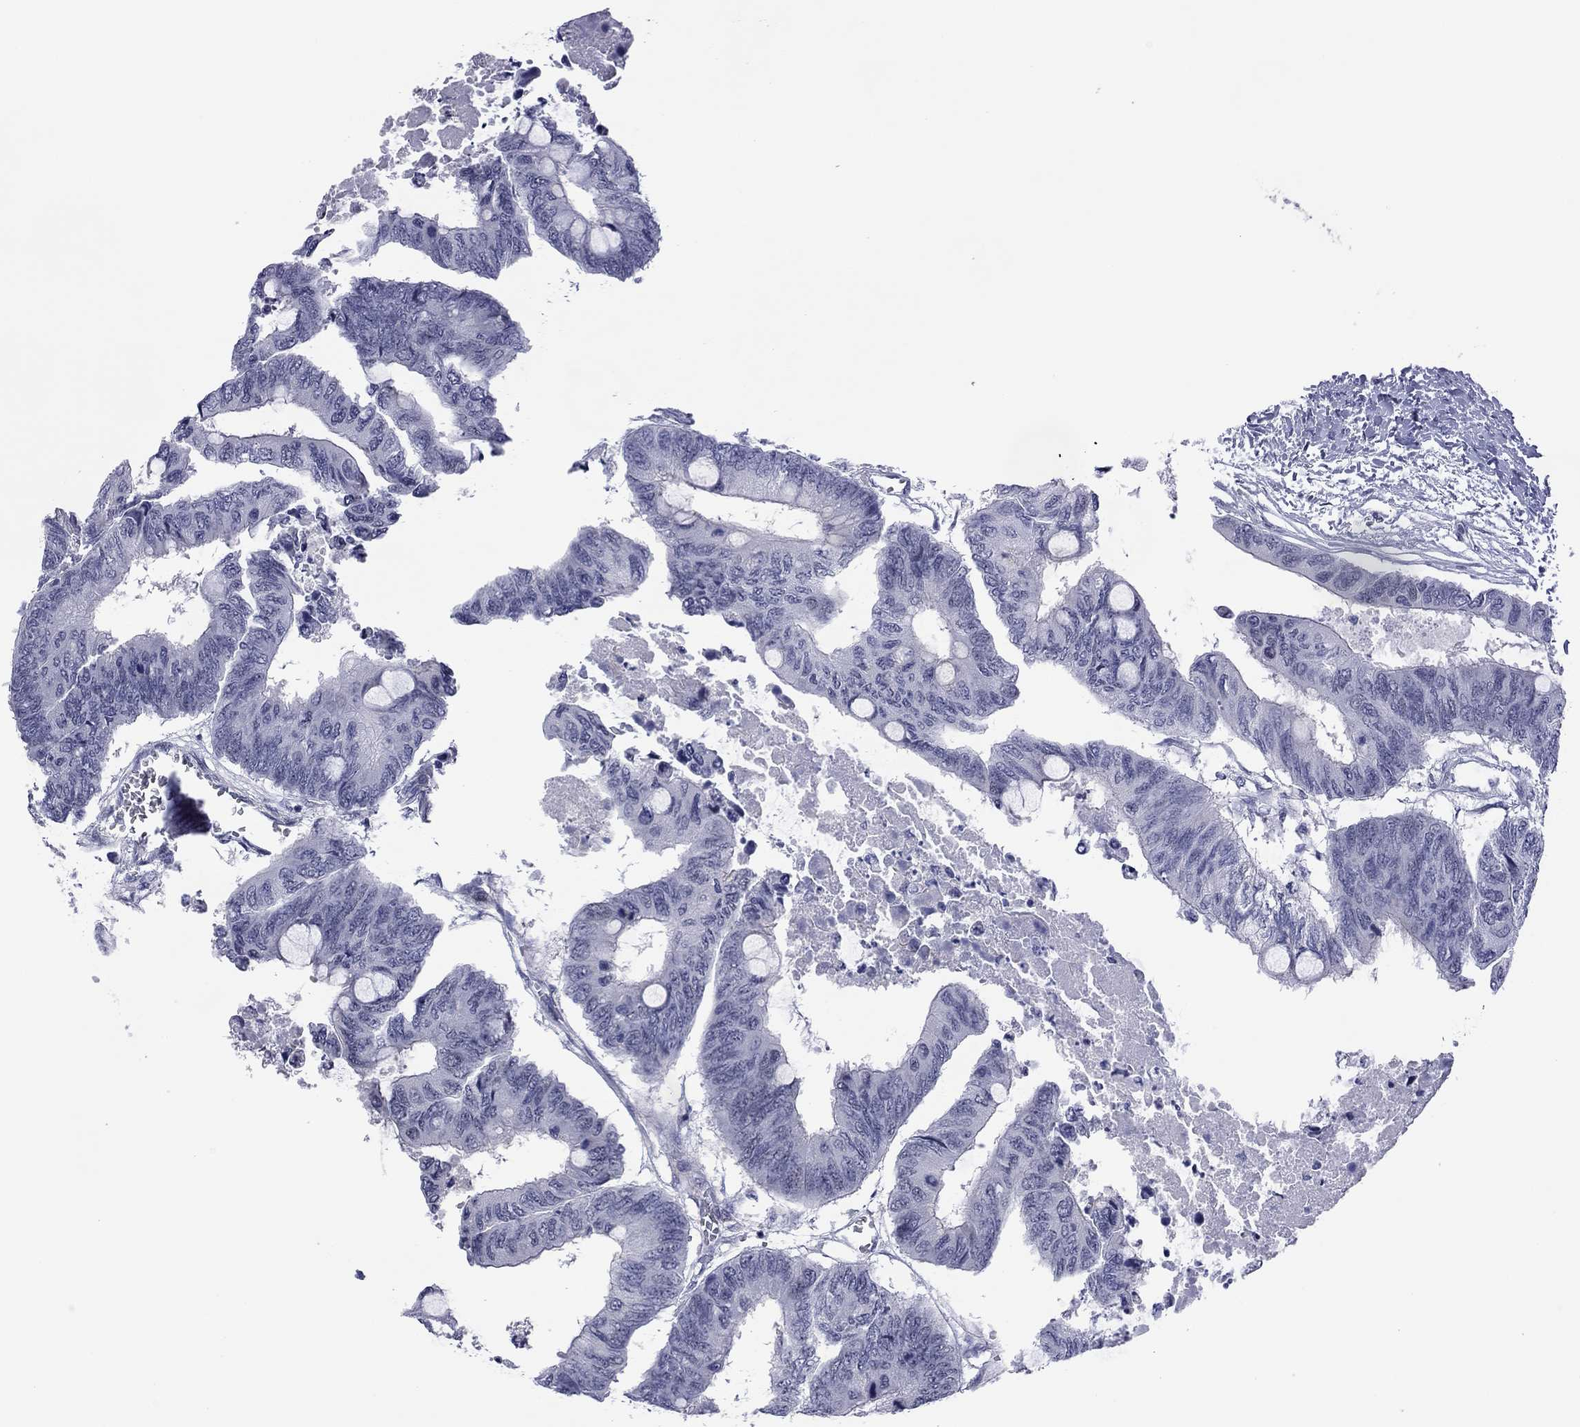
{"staining": {"intensity": "negative", "quantity": "none", "location": "none"}, "tissue": "colorectal cancer", "cell_type": "Tumor cells", "image_type": "cancer", "snomed": [{"axis": "morphology", "description": "Normal tissue, NOS"}, {"axis": "morphology", "description": "Adenocarcinoma, NOS"}, {"axis": "topography", "description": "Rectum"}, {"axis": "topography", "description": "Peripheral nerve tissue"}], "caption": "A high-resolution image shows IHC staining of colorectal cancer (adenocarcinoma), which demonstrates no significant positivity in tumor cells.", "gene": "POU5F2", "patient": {"sex": "male", "age": 92}}